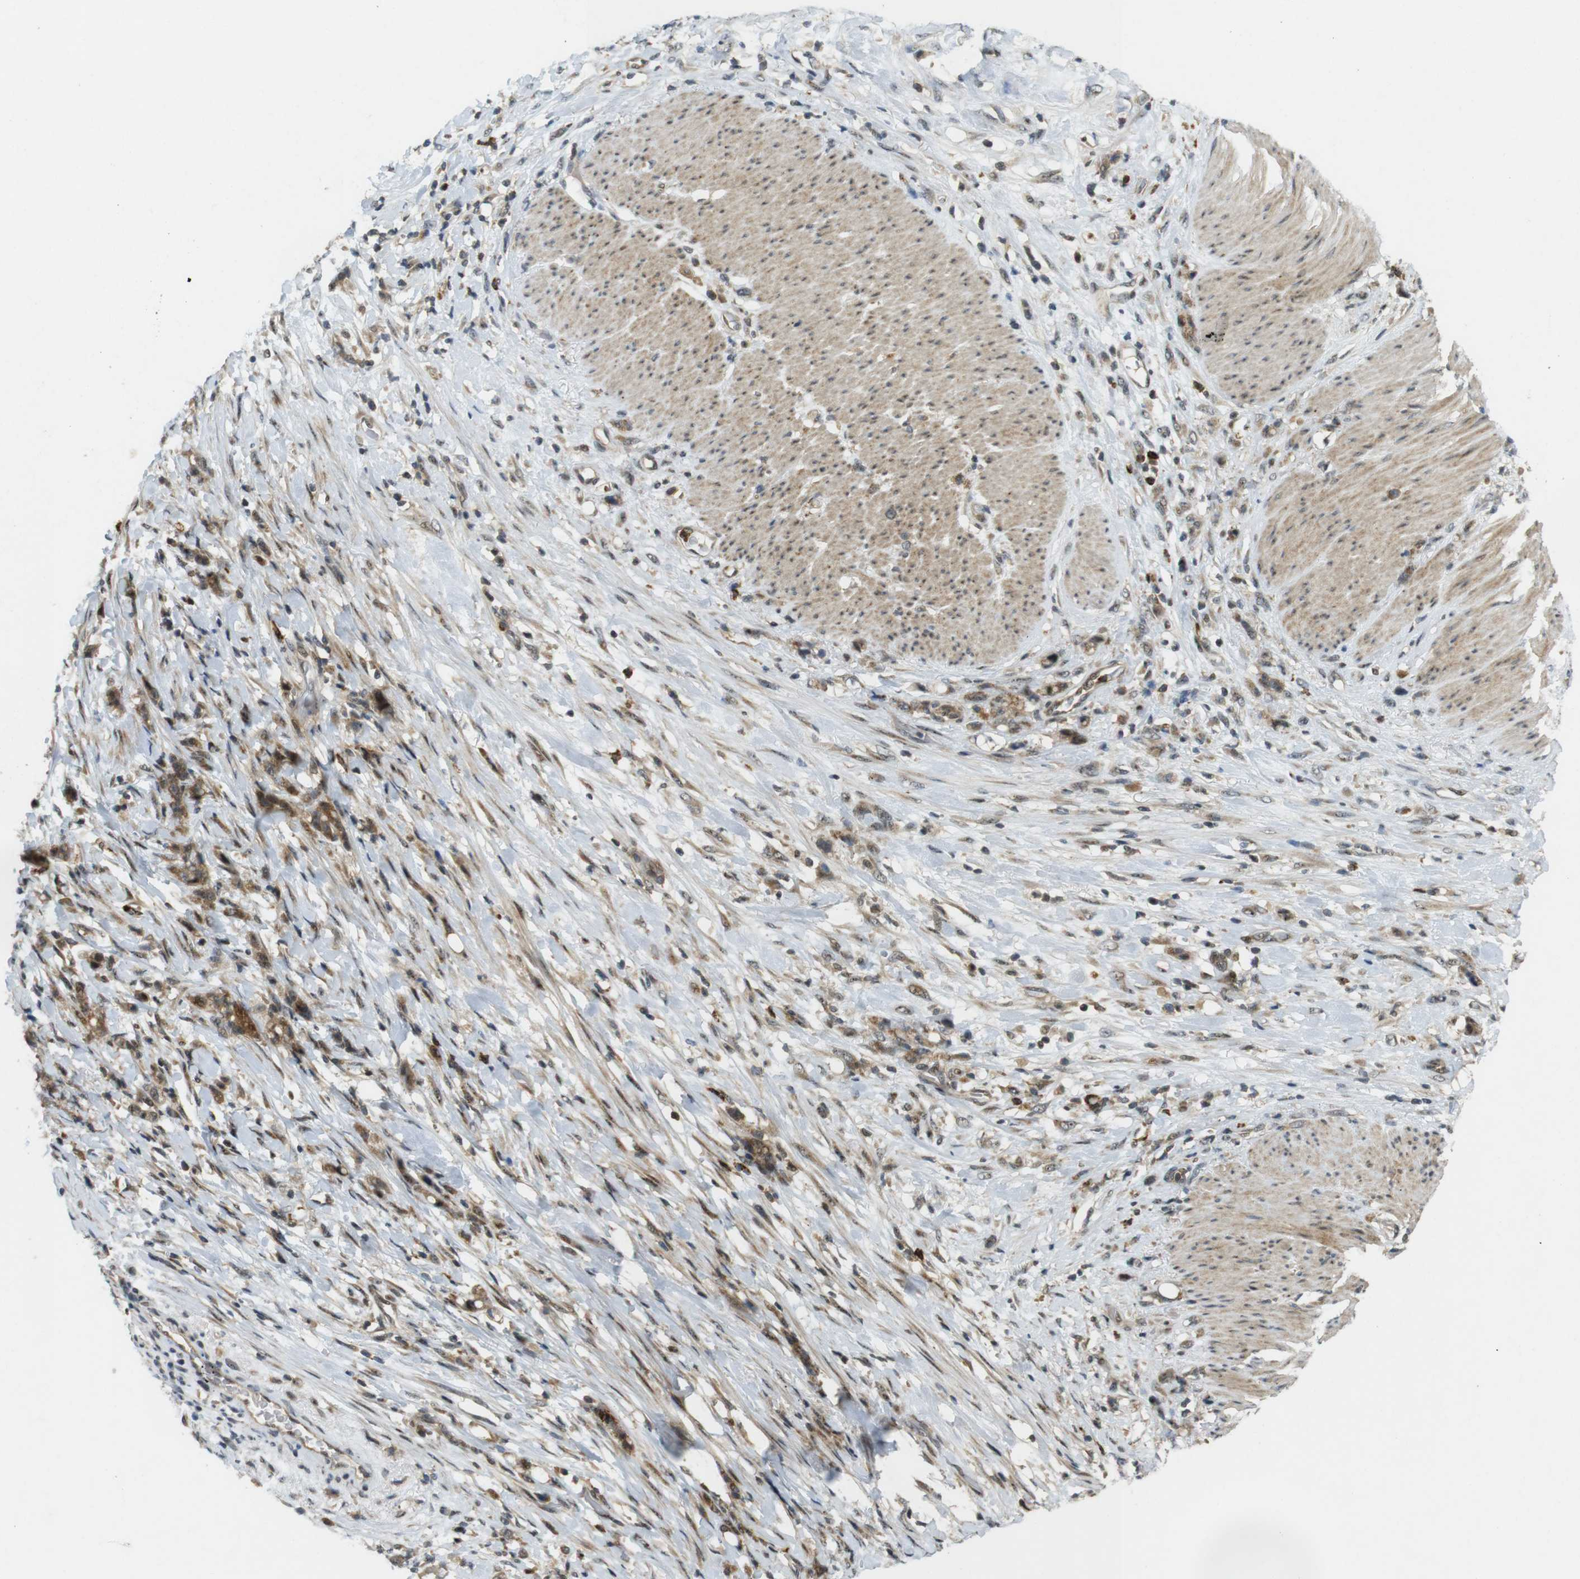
{"staining": {"intensity": "moderate", "quantity": ">75%", "location": "cytoplasmic/membranous"}, "tissue": "stomach cancer", "cell_type": "Tumor cells", "image_type": "cancer", "snomed": [{"axis": "morphology", "description": "Adenocarcinoma, NOS"}, {"axis": "topography", "description": "Stomach, lower"}], "caption": "This is an image of IHC staining of adenocarcinoma (stomach), which shows moderate positivity in the cytoplasmic/membranous of tumor cells.", "gene": "TMX3", "patient": {"sex": "male", "age": 88}}